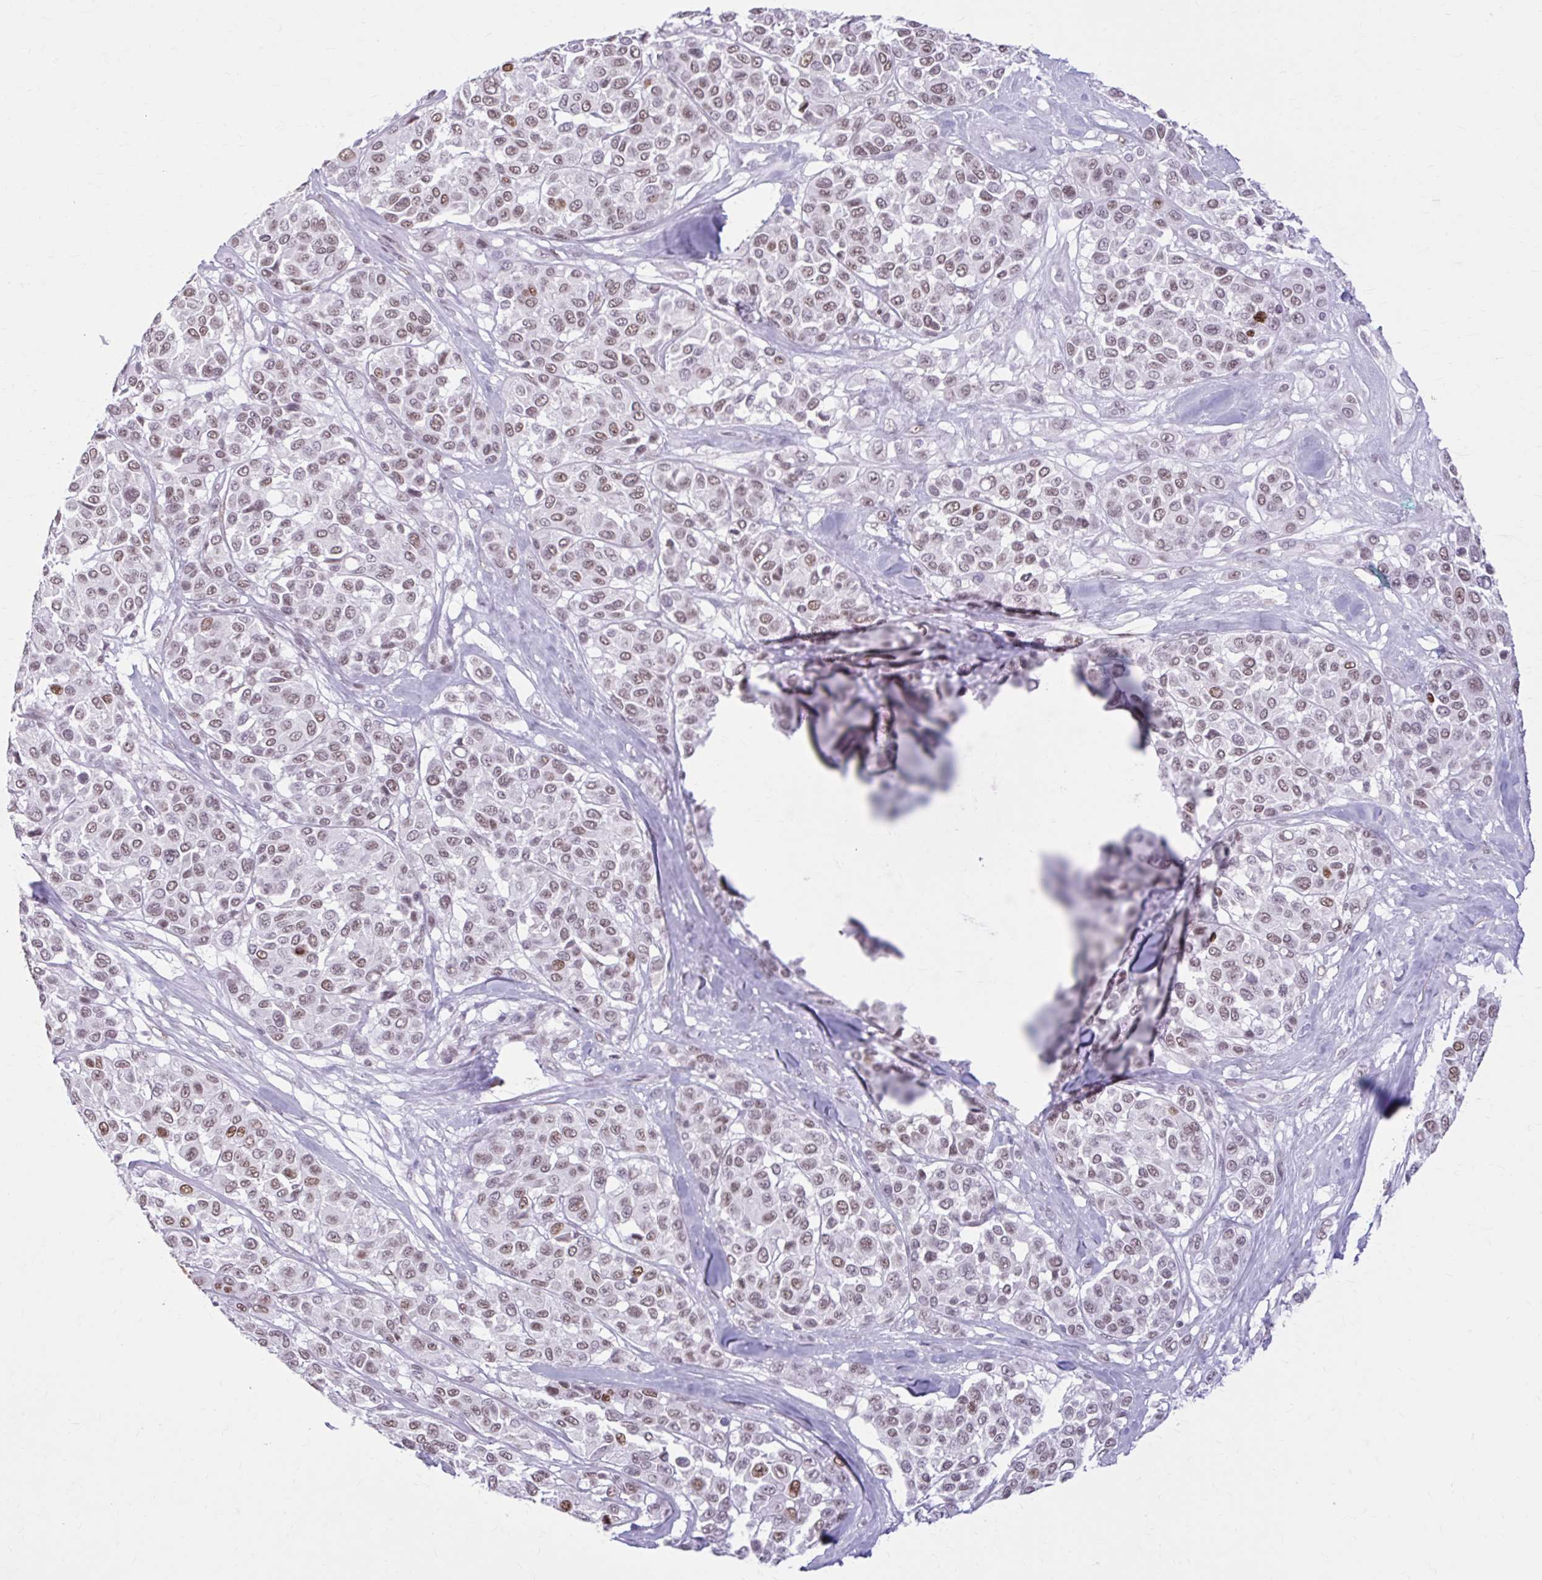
{"staining": {"intensity": "moderate", "quantity": "25%-75%", "location": "nuclear"}, "tissue": "melanoma", "cell_type": "Tumor cells", "image_type": "cancer", "snomed": [{"axis": "morphology", "description": "Malignant melanoma, NOS"}, {"axis": "topography", "description": "Skin"}], "caption": "Immunohistochemical staining of melanoma shows moderate nuclear protein positivity in approximately 25%-75% of tumor cells.", "gene": "PABIR1", "patient": {"sex": "female", "age": 66}}